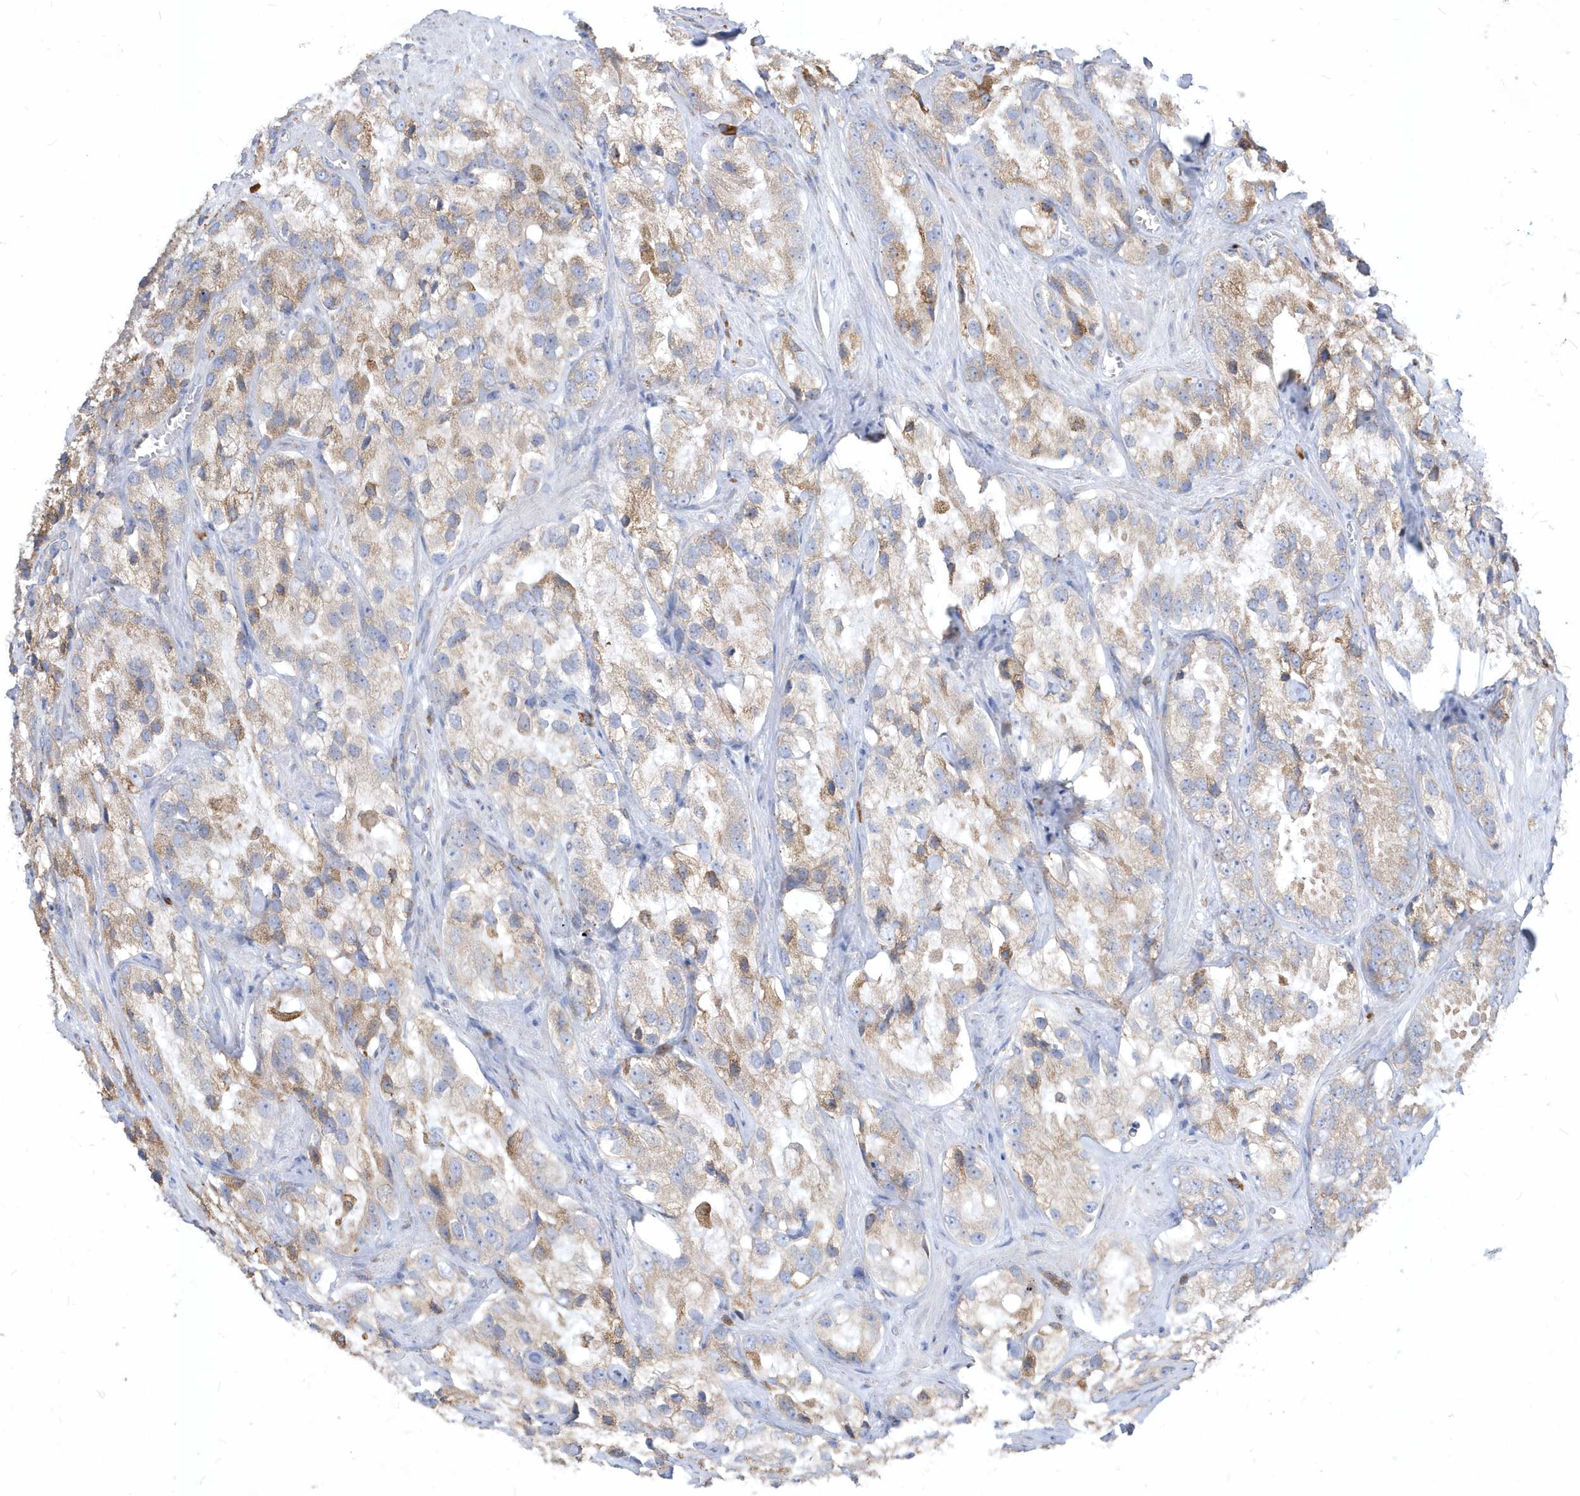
{"staining": {"intensity": "moderate", "quantity": "<25%", "location": "cytoplasmic/membranous"}, "tissue": "prostate cancer", "cell_type": "Tumor cells", "image_type": "cancer", "snomed": [{"axis": "morphology", "description": "Adenocarcinoma, High grade"}, {"axis": "topography", "description": "Prostate"}], "caption": "A high-resolution histopathology image shows IHC staining of prostate high-grade adenocarcinoma, which shows moderate cytoplasmic/membranous expression in approximately <25% of tumor cells.", "gene": "PDIA6", "patient": {"sex": "male", "age": 66}}